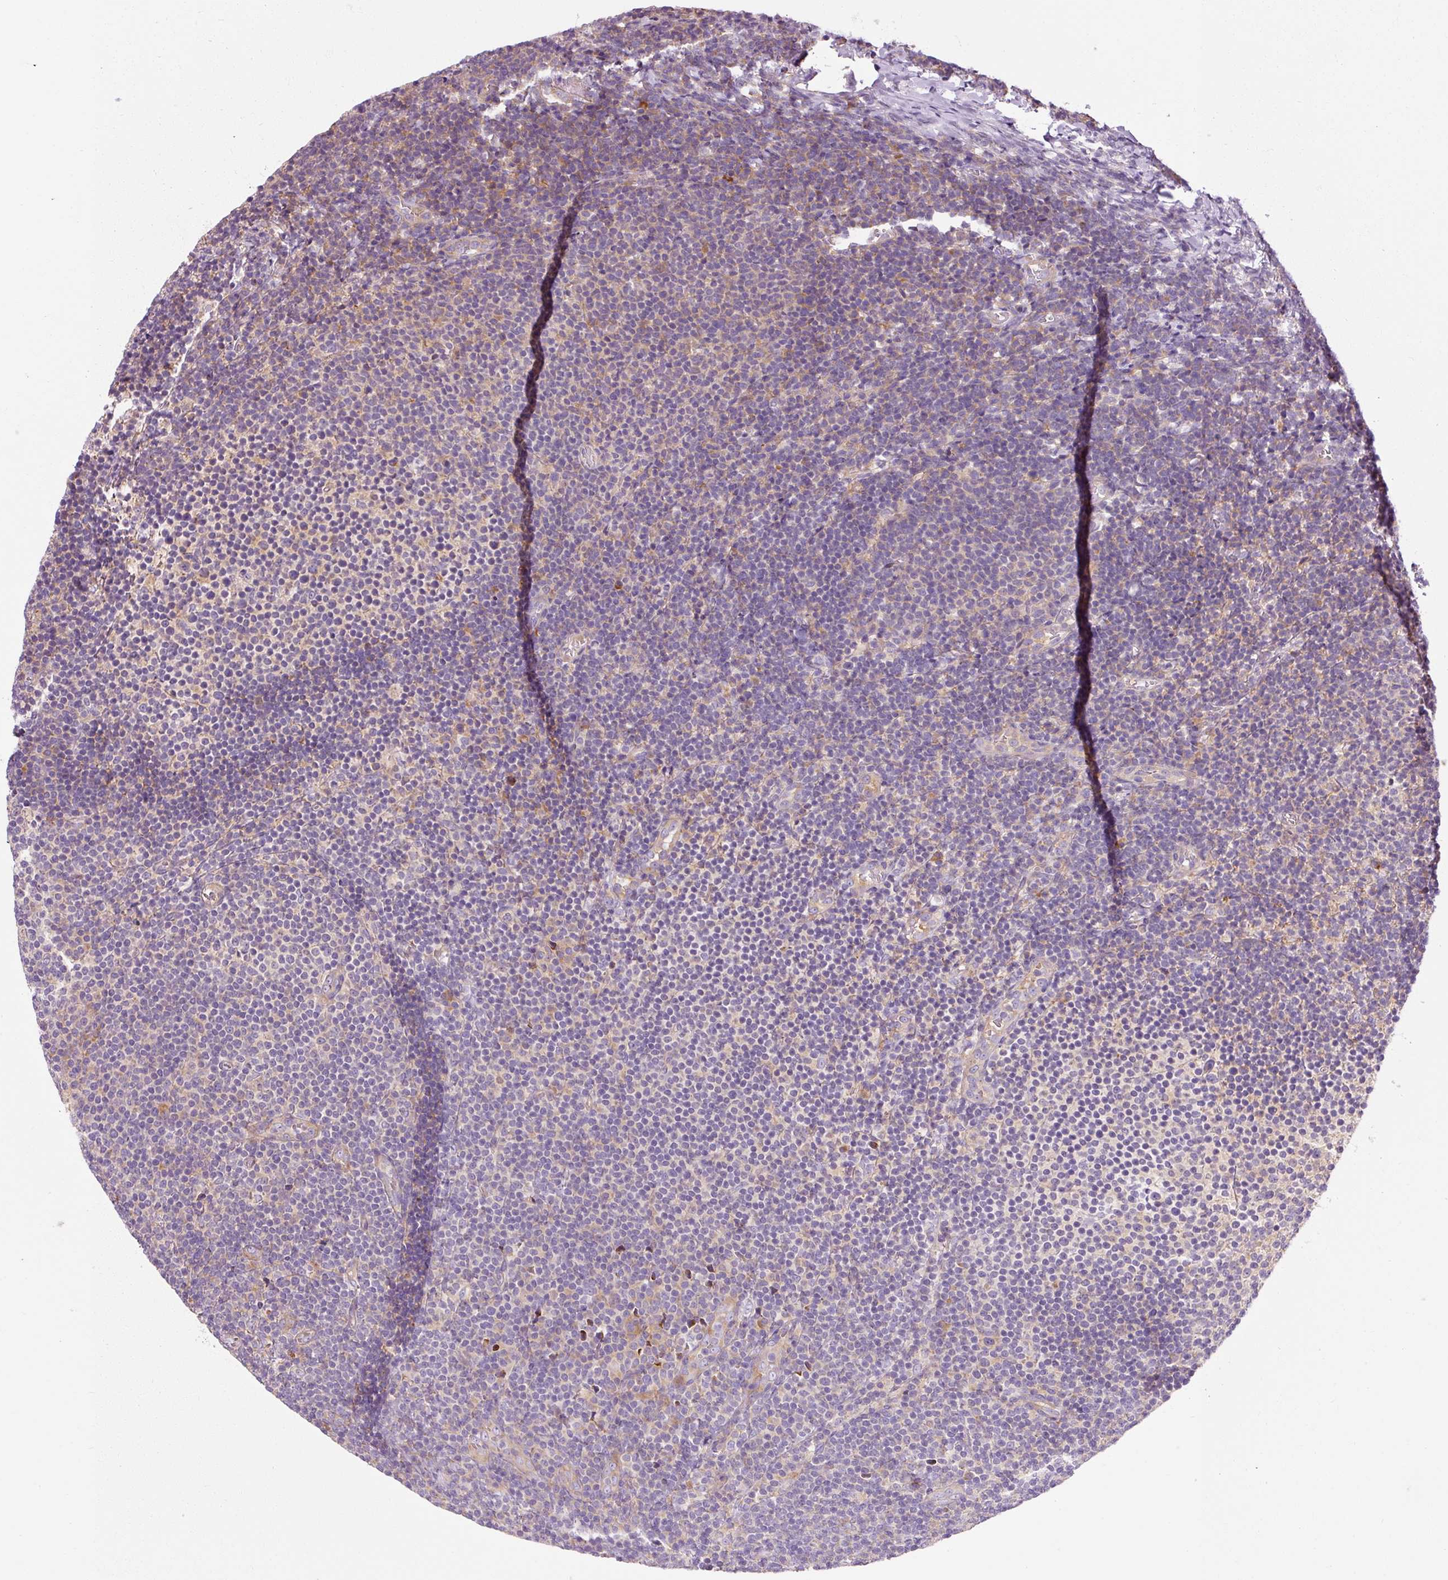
{"staining": {"intensity": "negative", "quantity": "none", "location": "none"}, "tissue": "lymphoma", "cell_type": "Tumor cells", "image_type": "cancer", "snomed": [{"axis": "morphology", "description": "Malignant lymphoma, non-Hodgkin's type, Low grade"}, {"axis": "topography", "description": "Lymph node"}], "caption": "Immunohistochemistry (IHC) of low-grade malignant lymphoma, non-Hodgkin's type exhibits no expression in tumor cells.", "gene": "RPL10A", "patient": {"sex": "male", "age": 66}}